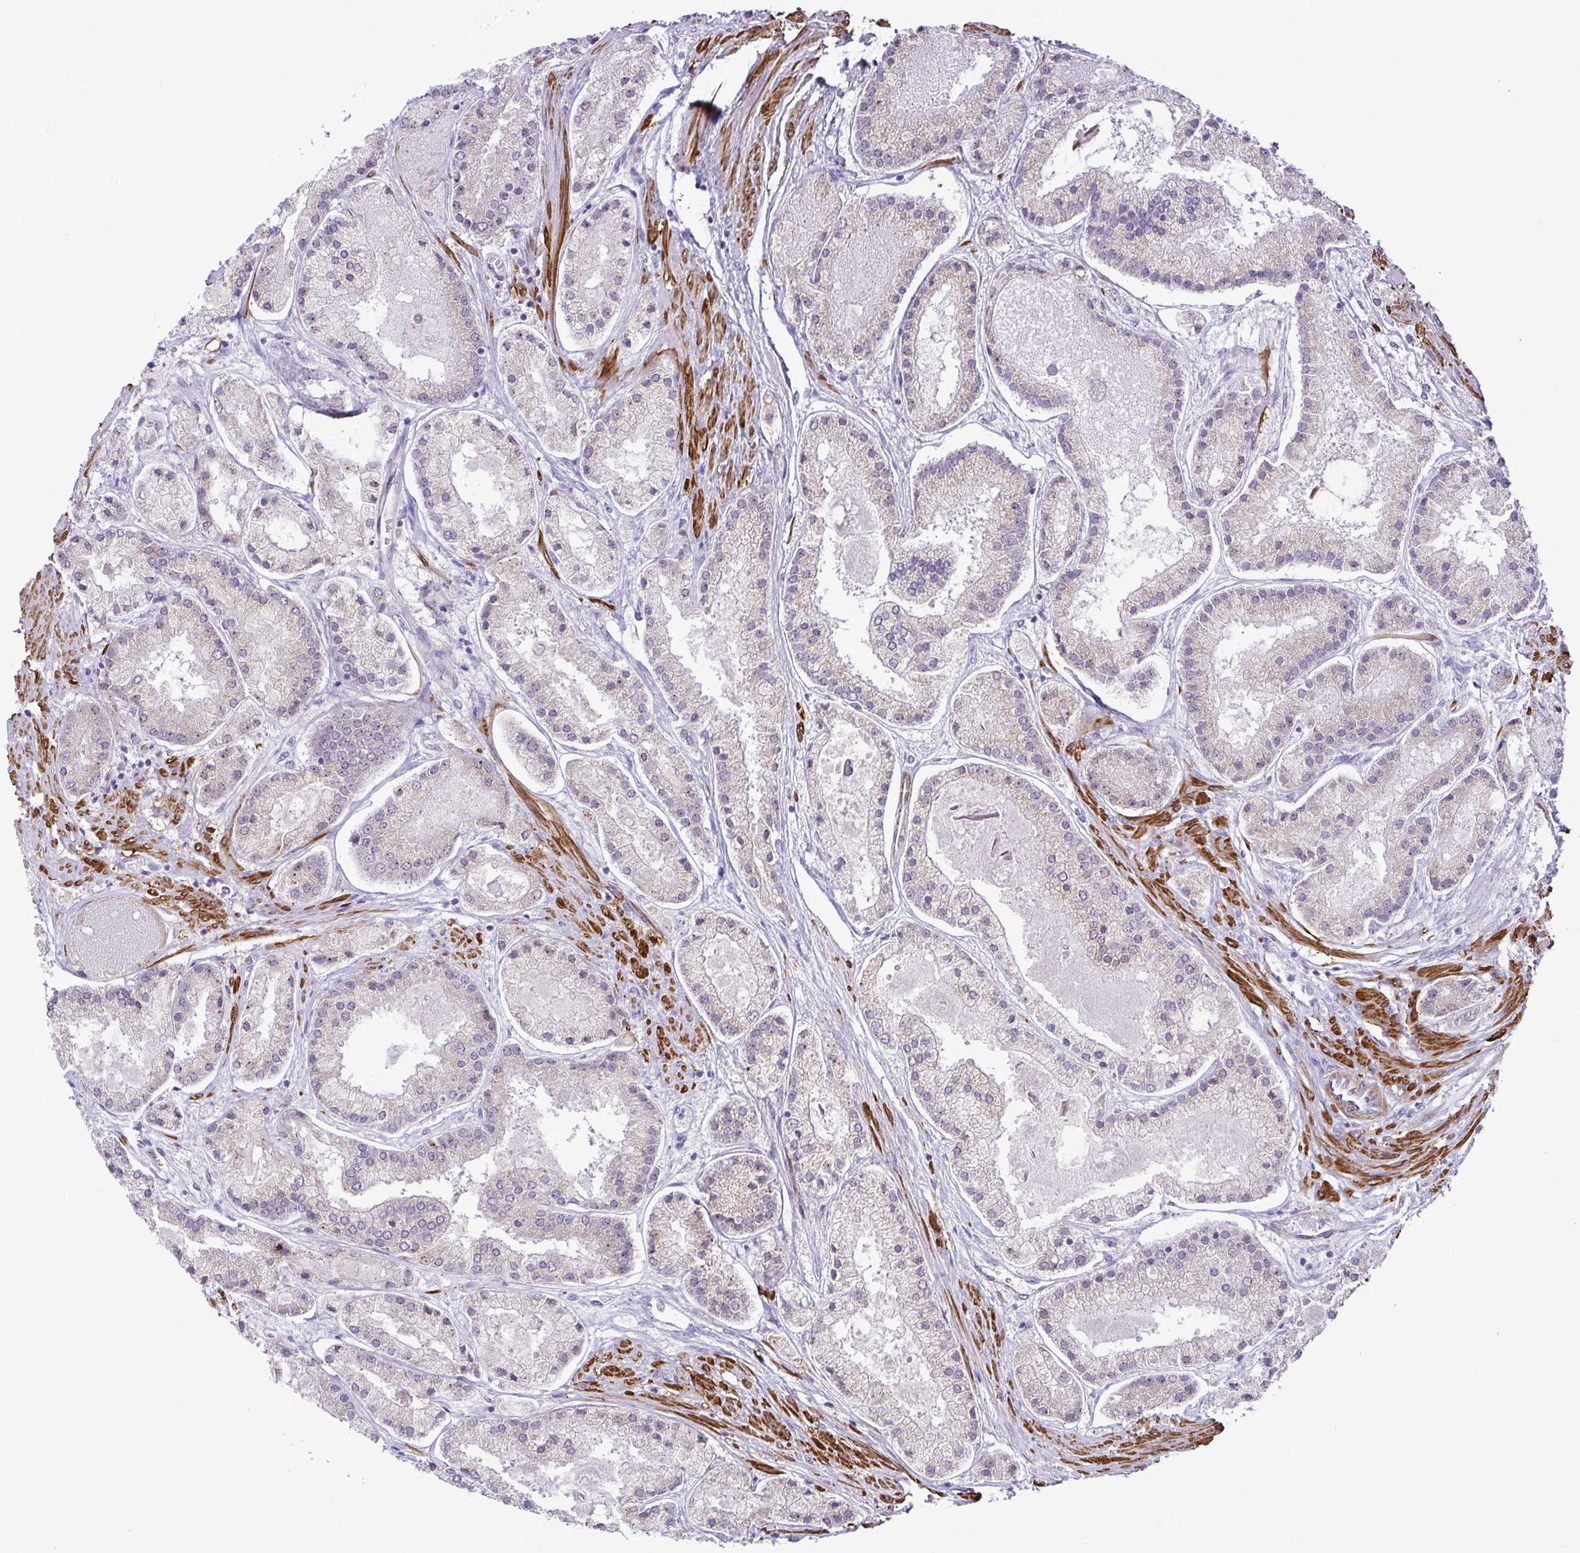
{"staining": {"intensity": "negative", "quantity": "none", "location": "none"}, "tissue": "prostate cancer", "cell_type": "Tumor cells", "image_type": "cancer", "snomed": [{"axis": "morphology", "description": "Adenocarcinoma, High grade"}, {"axis": "topography", "description": "Prostate"}], "caption": "A micrograph of prostate cancer (high-grade adenocarcinoma) stained for a protein displays no brown staining in tumor cells. Nuclei are stained in blue.", "gene": "RSL24D1", "patient": {"sex": "male", "age": 67}}